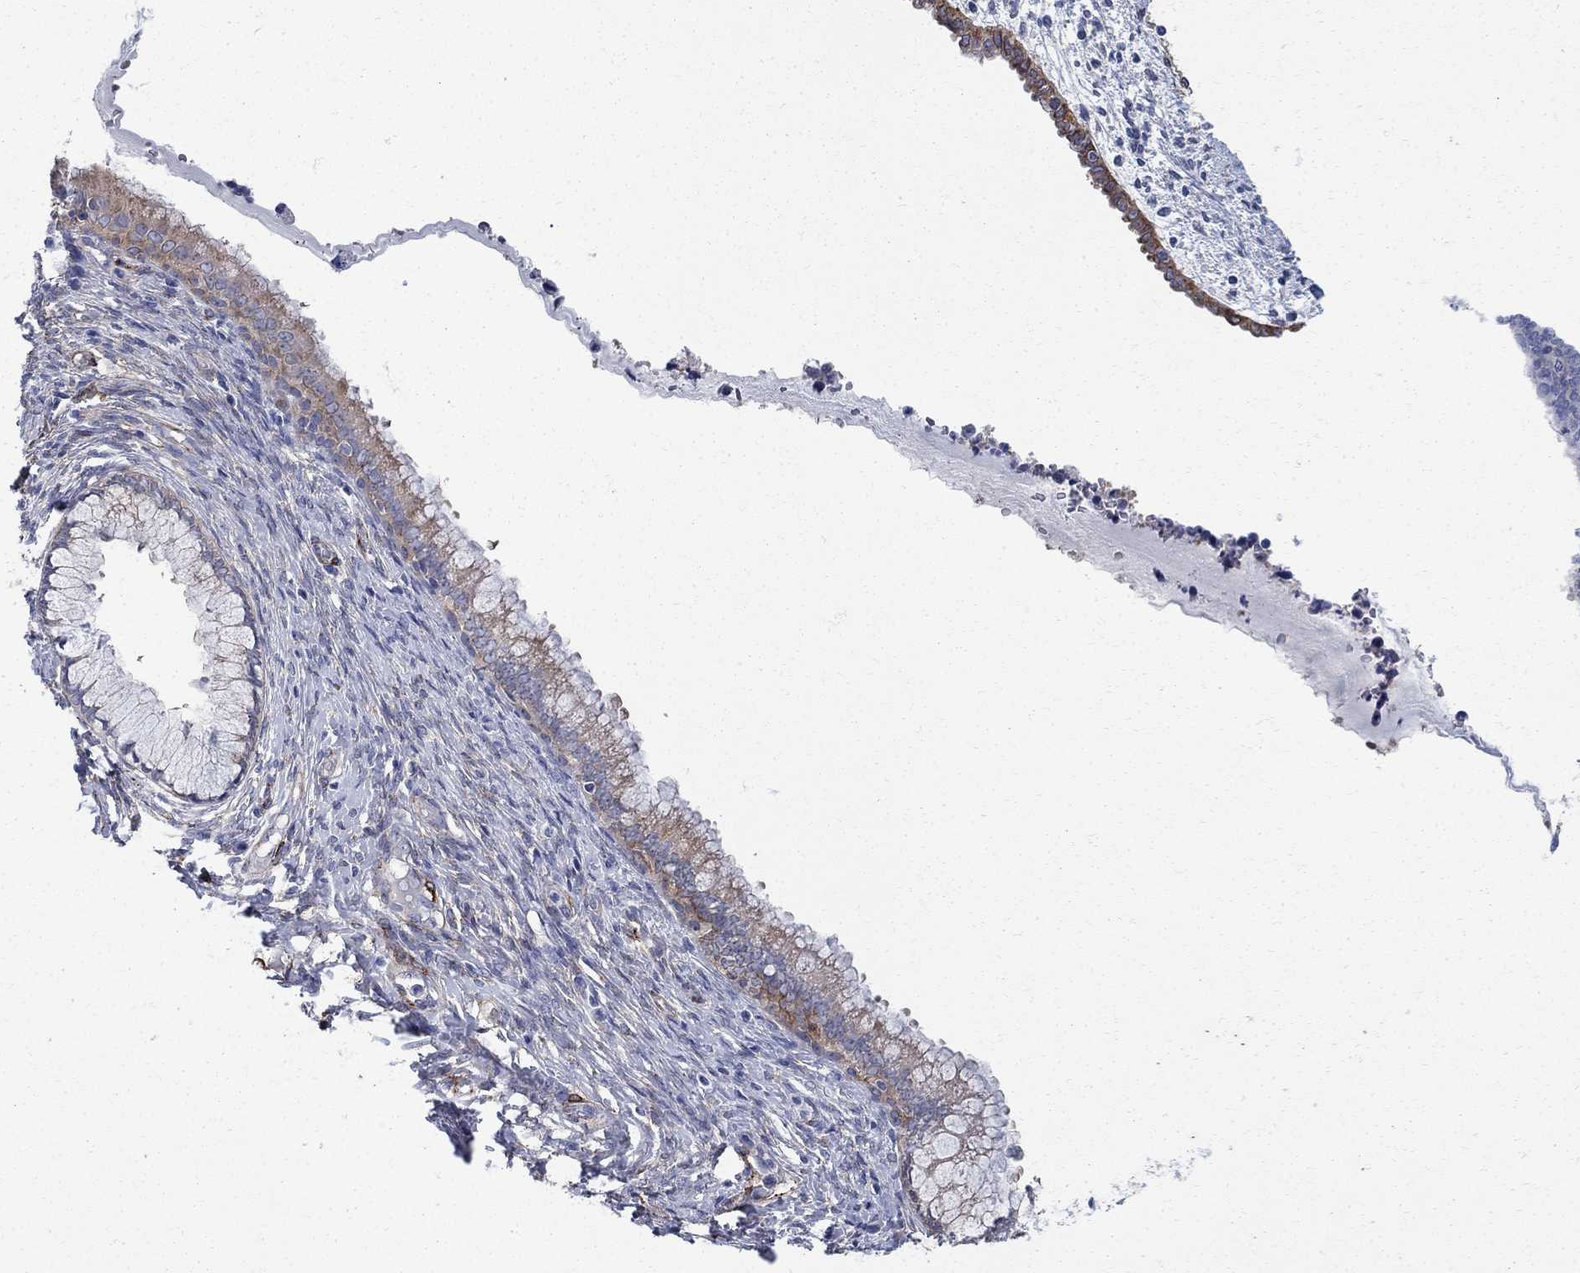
{"staining": {"intensity": "moderate", "quantity": "<25%", "location": "cytoplasmic/membranous"}, "tissue": "cervical cancer", "cell_type": "Tumor cells", "image_type": "cancer", "snomed": [{"axis": "morphology", "description": "Squamous cell carcinoma, NOS"}, {"axis": "topography", "description": "Cervix"}], "caption": "Cervical squamous cell carcinoma stained with a brown dye displays moderate cytoplasmic/membranous positive expression in about <25% of tumor cells.", "gene": "SEPTIN8", "patient": {"sex": "female", "age": 63}}